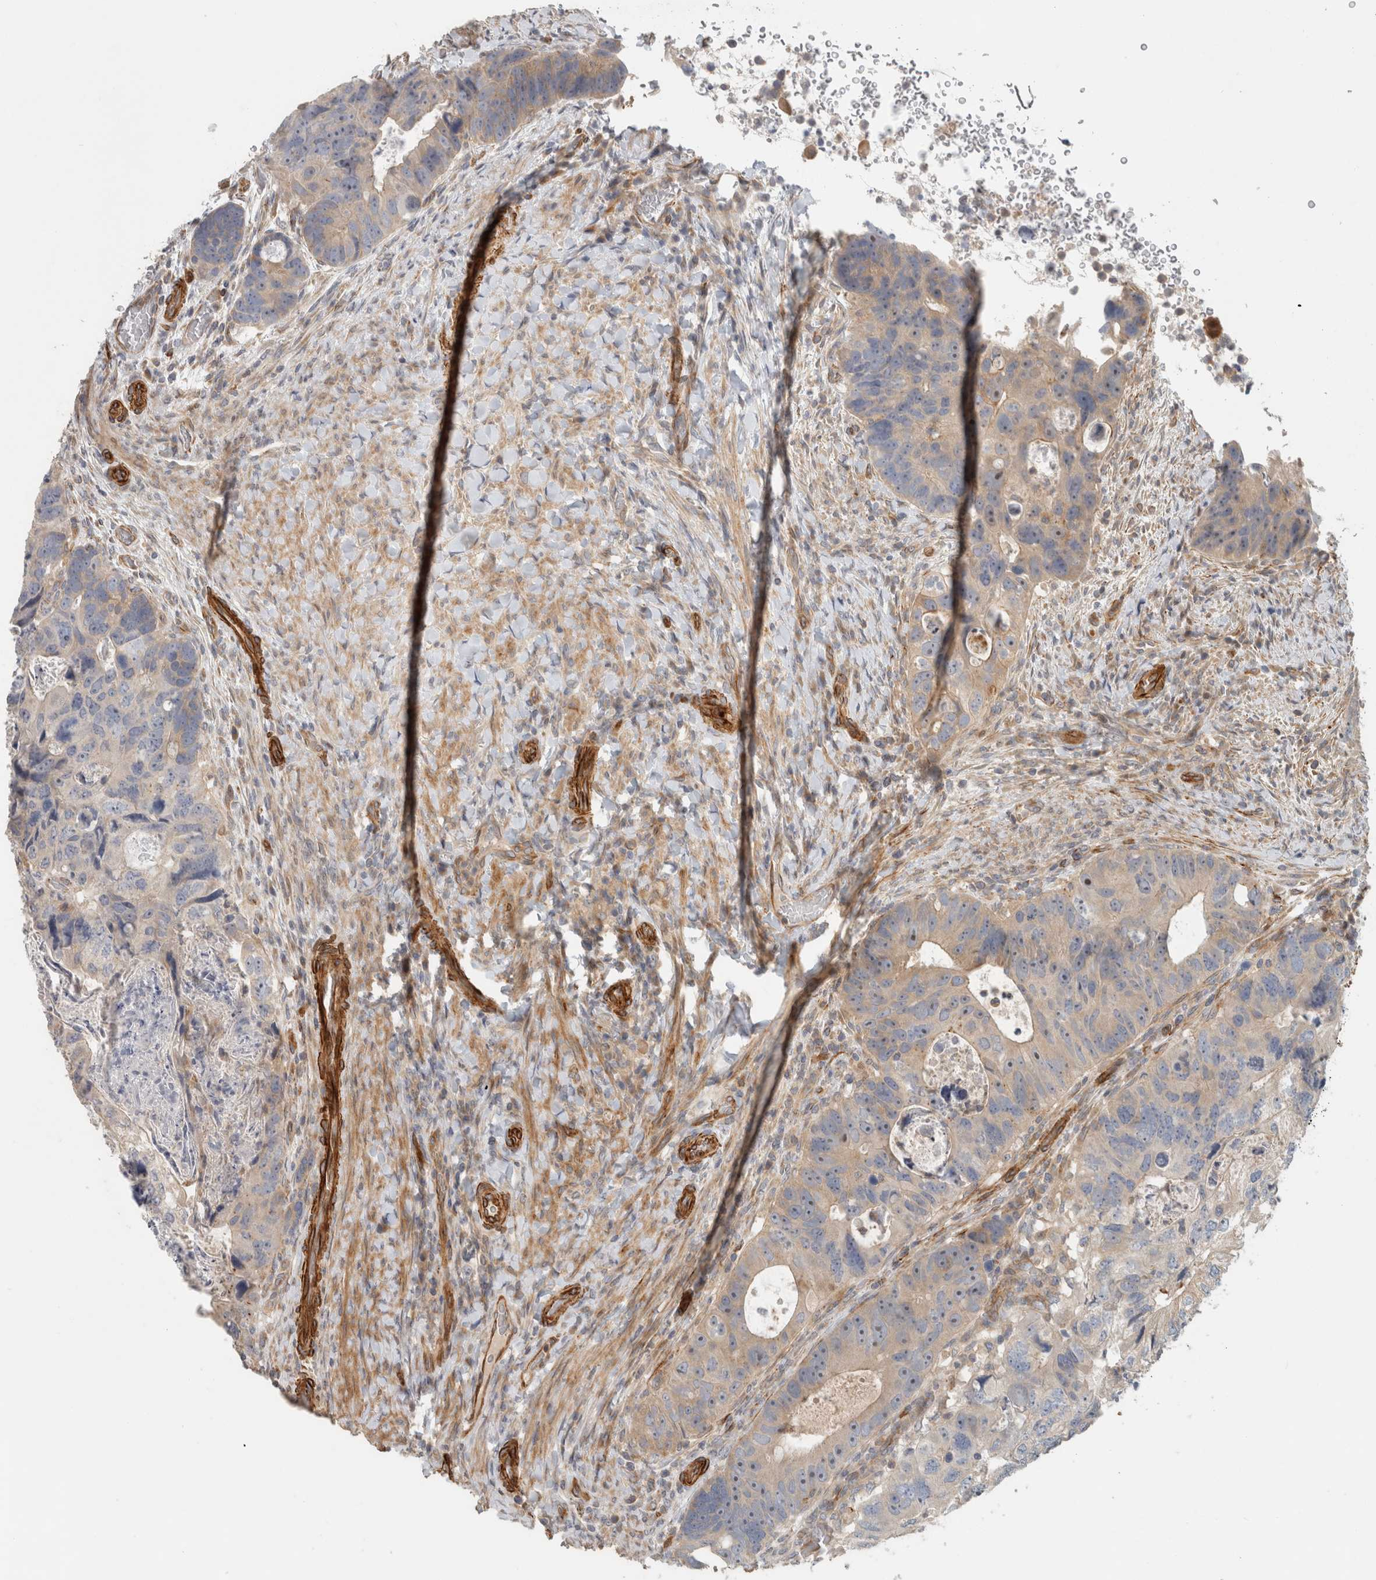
{"staining": {"intensity": "weak", "quantity": "<25%", "location": "cytoplasmic/membranous"}, "tissue": "colorectal cancer", "cell_type": "Tumor cells", "image_type": "cancer", "snomed": [{"axis": "morphology", "description": "Adenocarcinoma, NOS"}, {"axis": "topography", "description": "Rectum"}], "caption": "IHC histopathology image of human colorectal cancer stained for a protein (brown), which displays no staining in tumor cells.", "gene": "SIPA1L2", "patient": {"sex": "male", "age": 59}}